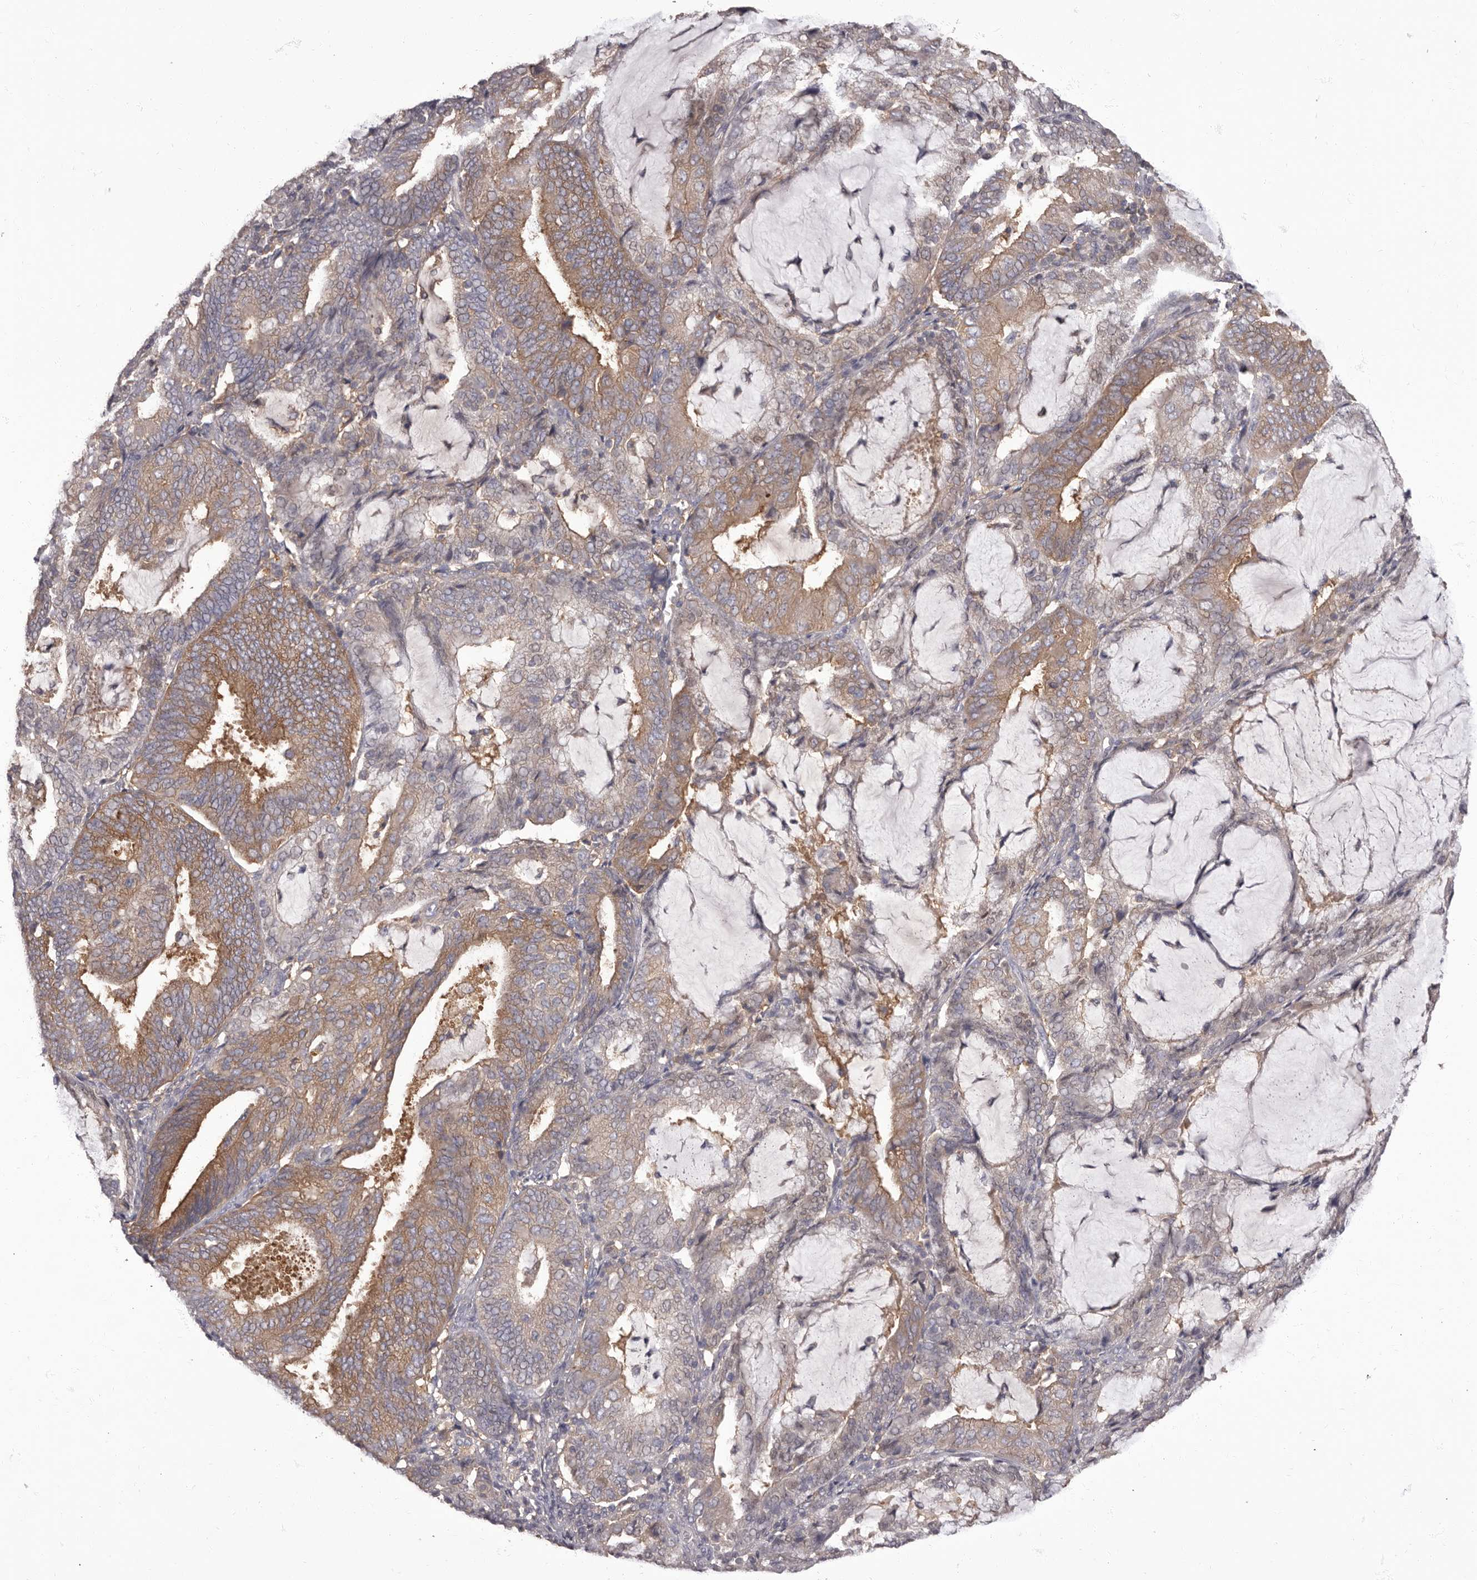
{"staining": {"intensity": "moderate", "quantity": "25%-75%", "location": "cytoplasmic/membranous"}, "tissue": "endometrial cancer", "cell_type": "Tumor cells", "image_type": "cancer", "snomed": [{"axis": "morphology", "description": "Adenocarcinoma, NOS"}, {"axis": "topography", "description": "Endometrium"}], "caption": "Moderate cytoplasmic/membranous protein staining is present in about 25%-75% of tumor cells in endometrial cancer.", "gene": "APEH", "patient": {"sex": "female", "age": 81}}